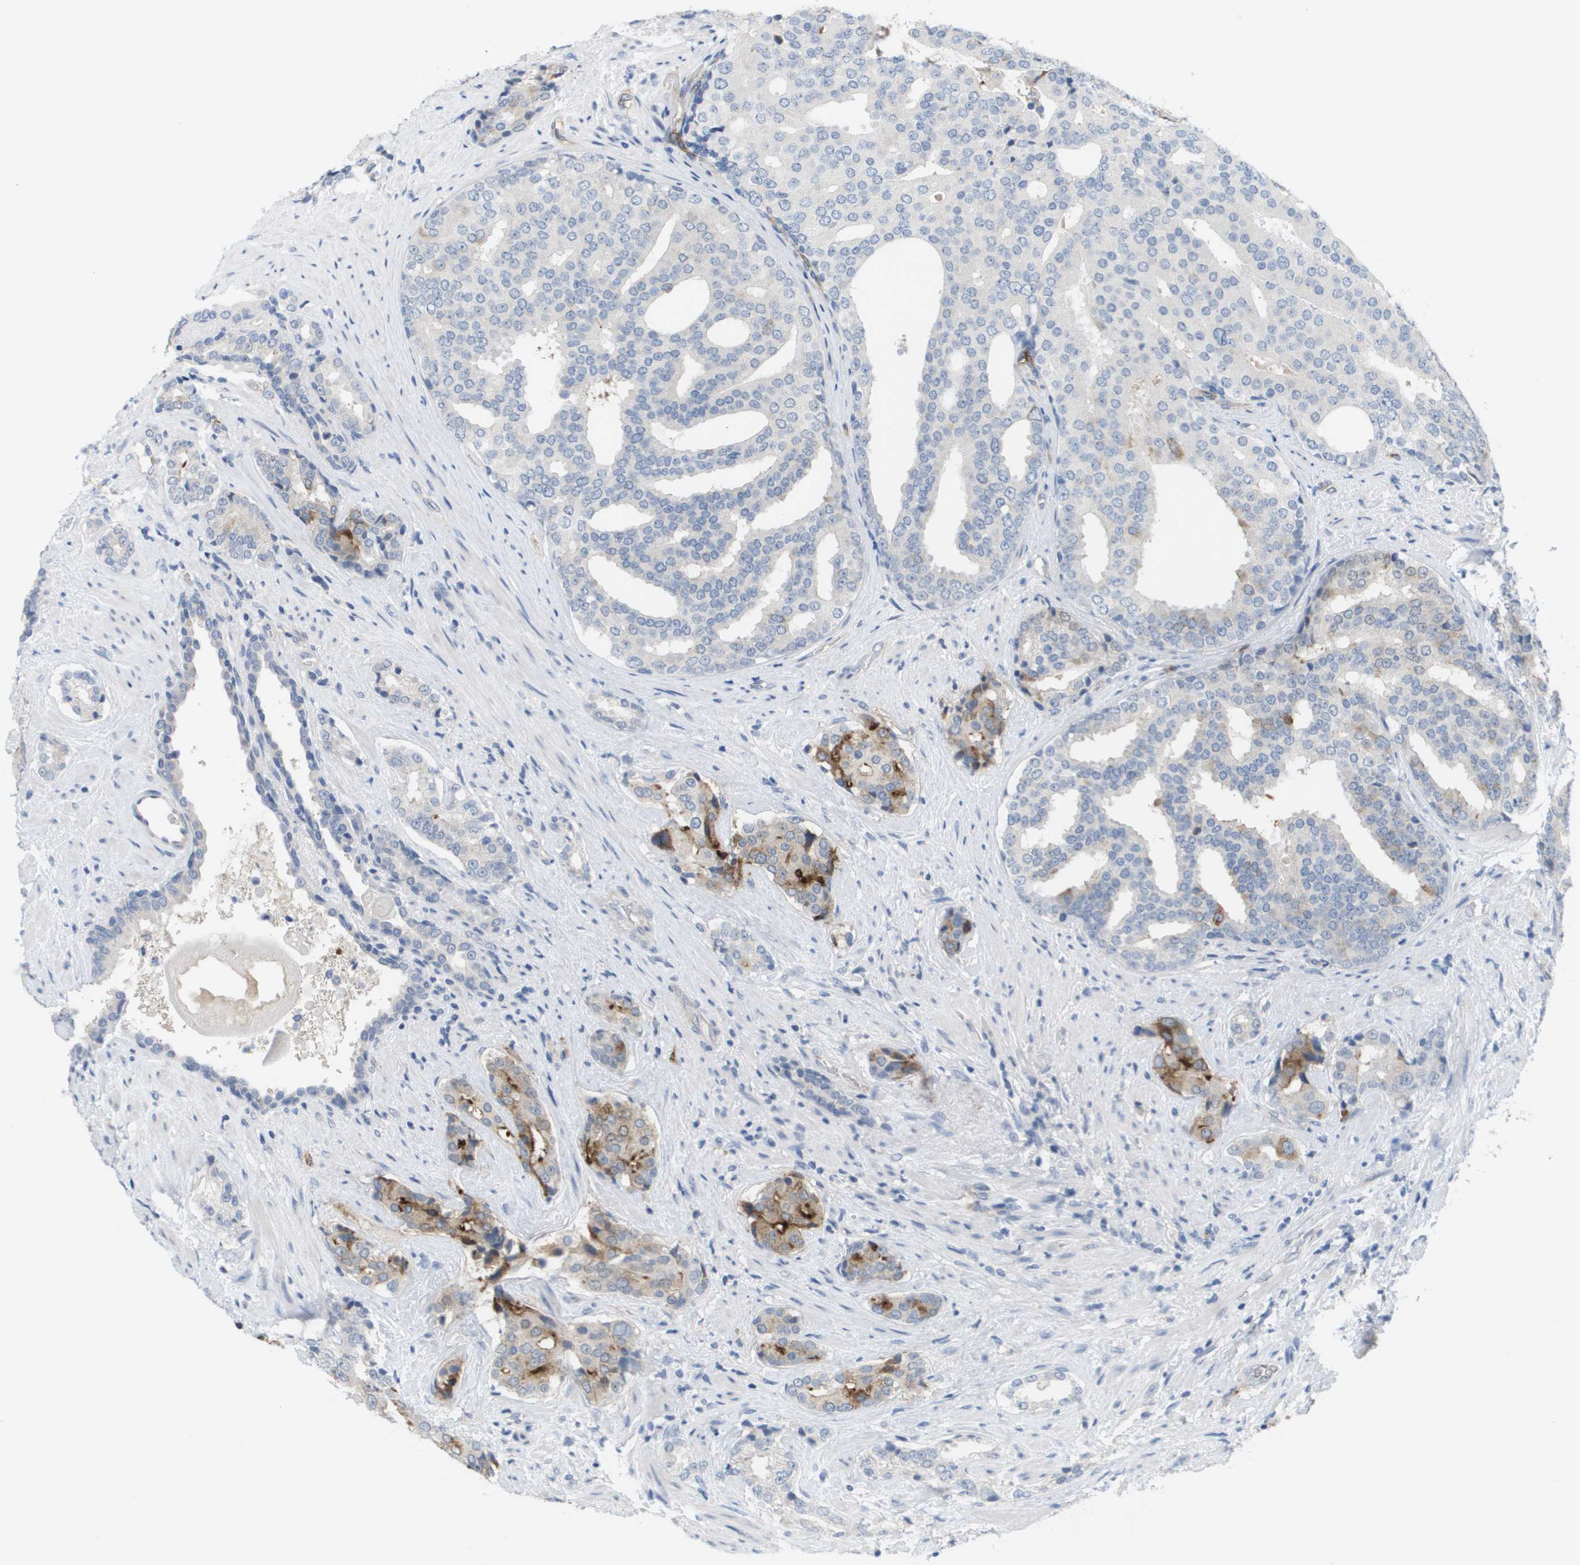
{"staining": {"intensity": "strong", "quantity": "<25%", "location": "cytoplasmic/membranous"}, "tissue": "prostate cancer", "cell_type": "Tumor cells", "image_type": "cancer", "snomed": [{"axis": "morphology", "description": "Adenocarcinoma, High grade"}, {"axis": "topography", "description": "Prostate"}], "caption": "This histopathology image demonstrates prostate cancer (high-grade adenocarcinoma) stained with immunohistochemistry to label a protein in brown. The cytoplasmic/membranous of tumor cells show strong positivity for the protein. Nuclei are counter-stained blue.", "gene": "ANGPT2", "patient": {"sex": "male", "age": 71}}